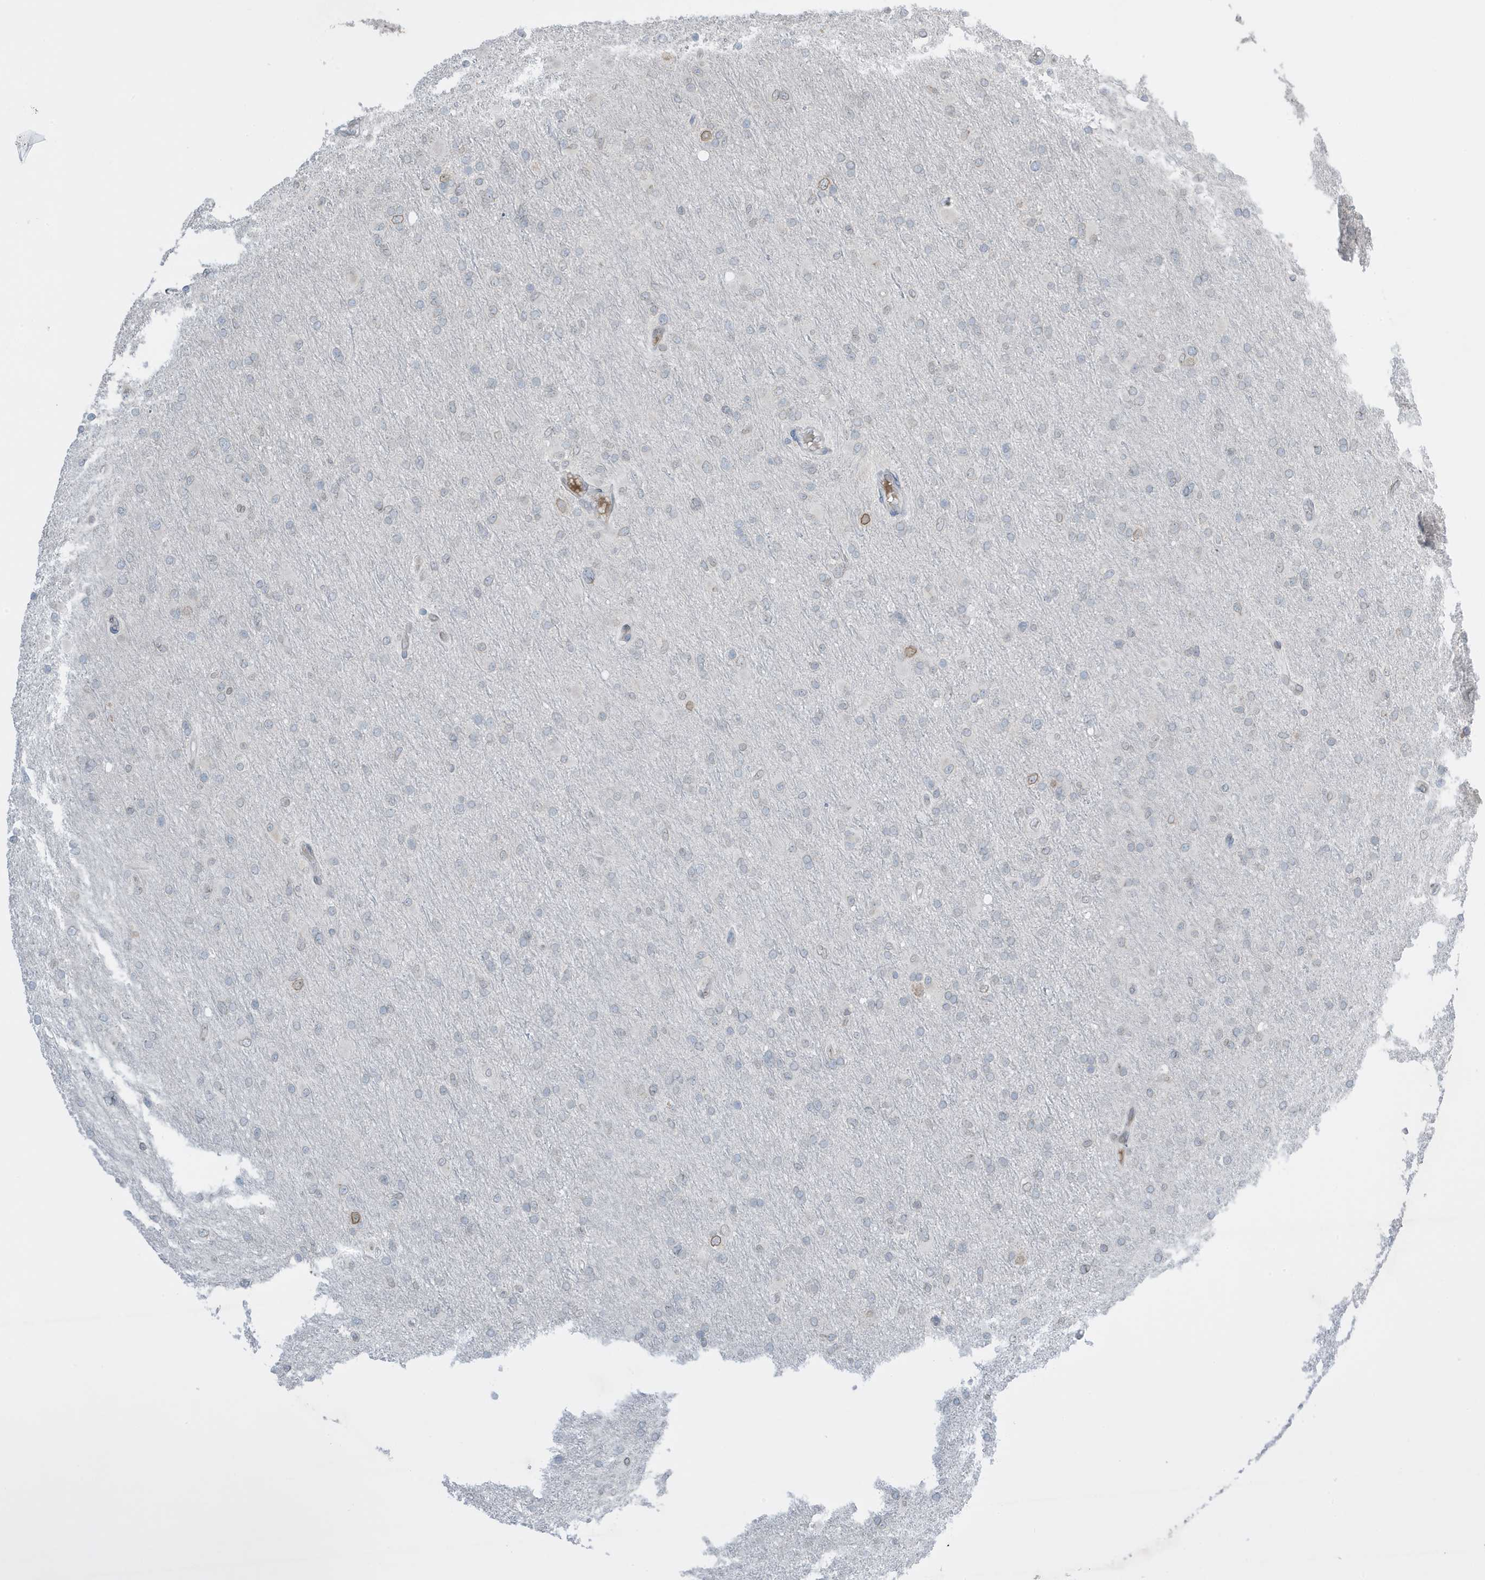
{"staining": {"intensity": "negative", "quantity": "none", "location": "none"}, "tissue": "glioma", "cell_type": "Tumor cells", "image_type": "cancer", "snomed": [{"axis": "morphology", "description": "Glioma, malignant, High grade"}, {"axis": "topography", "description": "Cerebral cortex"}], "caption": "High-grade glioma (malignant) was stained to show a protein in brown. There is no significant positivity in tumor cells.", "gene": "FNDC1", "patient": {"sex": "female", "age": 36}}